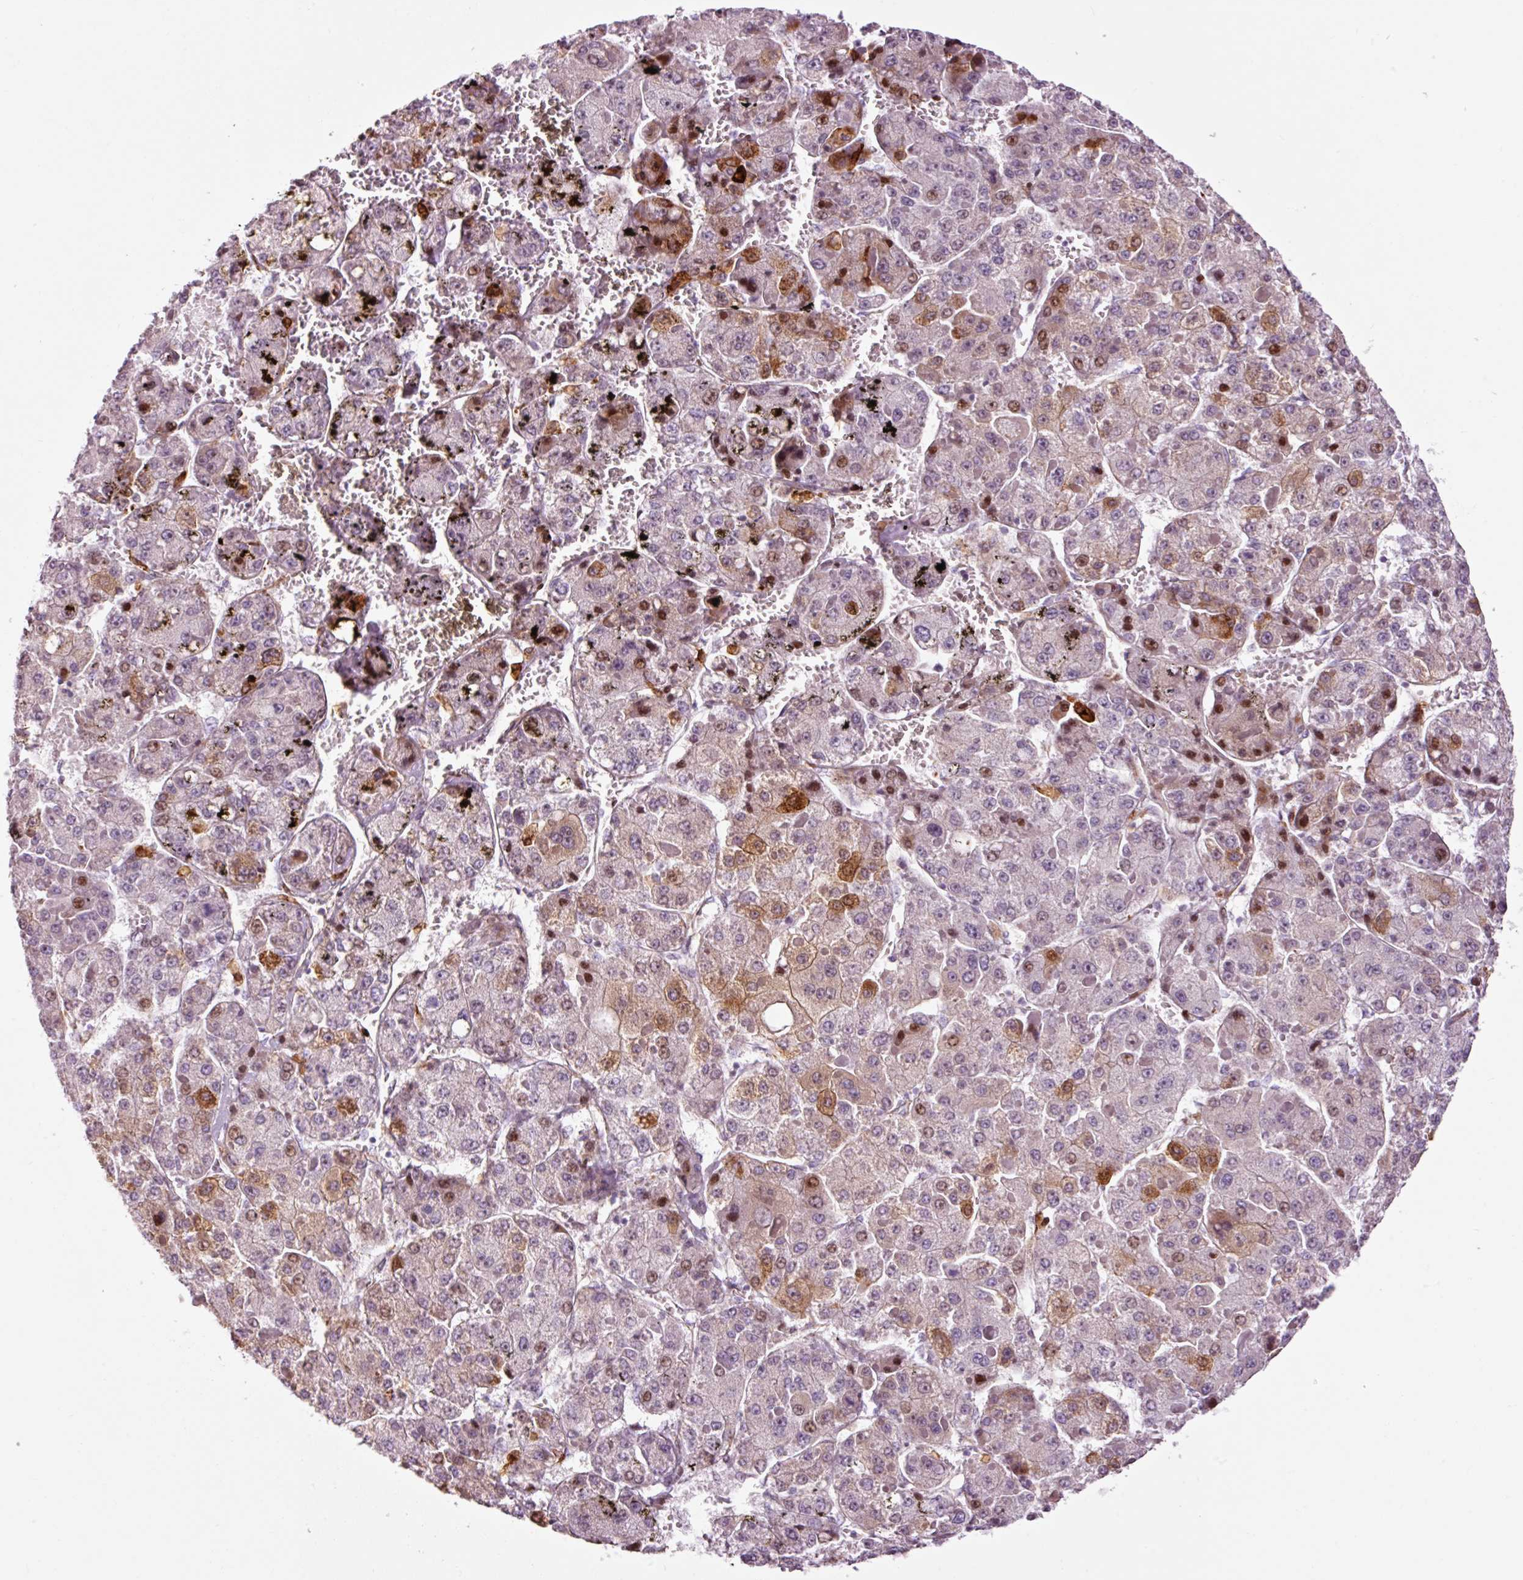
{"staining": {"intensity": "strong", "quantity": "<25%", "location": "cytoplasmic/membranous,nuclear"}, "tissue": "liver cancer", "cell_type": "Tumor cells", "image_type": "cancer", "snomed": [{"axis": "morphology", "description": "Carcinoma, Hepatocellular, NOS"}, {"axis": "topography", "description": "Liver"}], "caption": "This micrograph exhibits immunohistochemistry (IHC) staining of liver cancer (hepatocellular carcinoma), with medium strong cytoplasmic/membranous and nuclear positivity in about <25% of tumor cells.", "gene": "ANKRD20A1", "patient": {"sex": "female", "age": 73}}